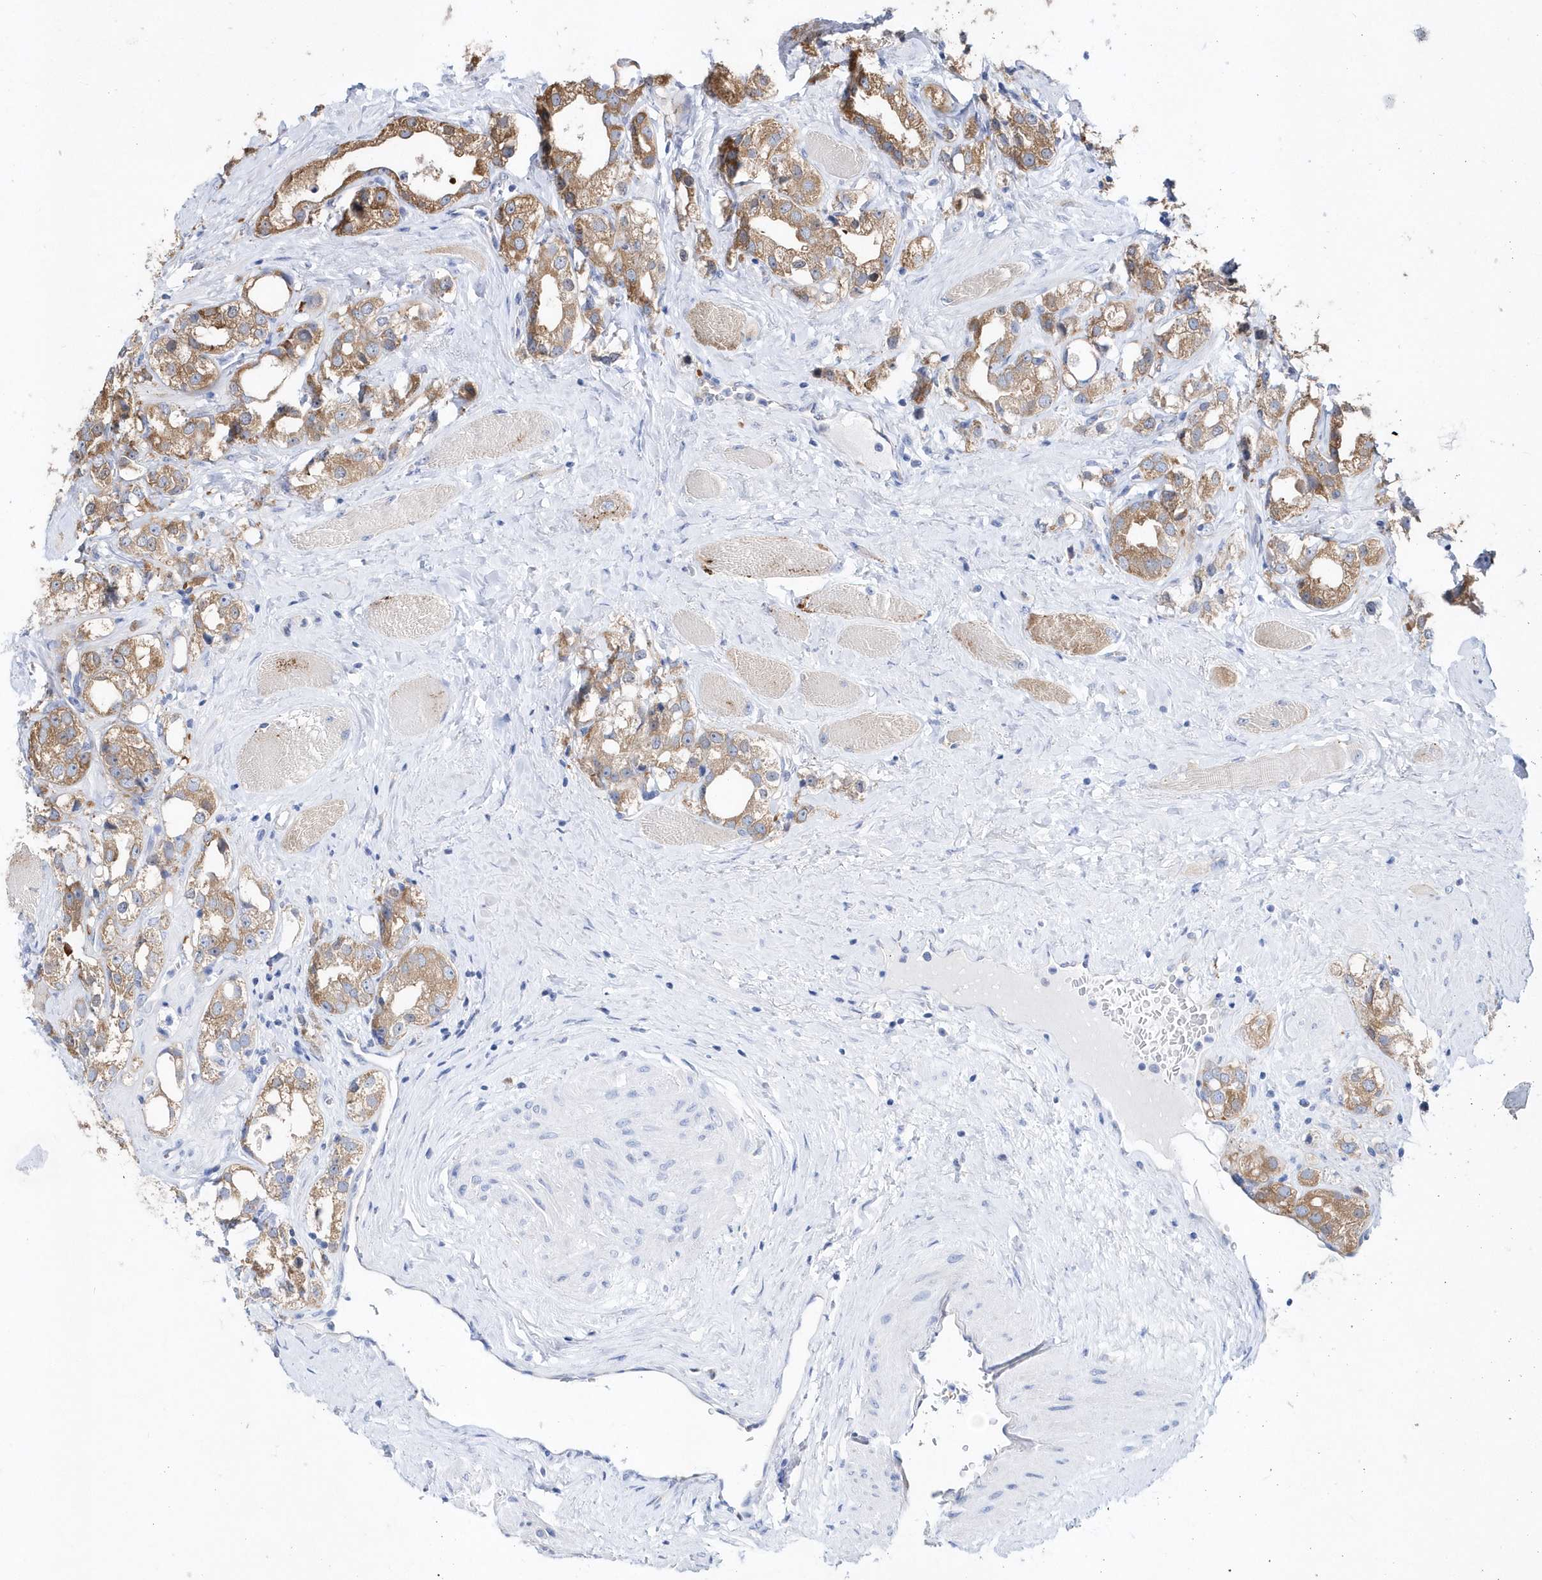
{"staining": {"intensity": "moderate", "quantity": ">75%", "location": "cytoplasmic/membranous"}, "tissue": "prostate cancer", "cell_type": "Tumor cells", "image_type": "cancer", "snomed": [{"axis": "morphology", "description": "Adenocarcinoma, NOS"}, {"axis": "topography", "description": "Prostate"}], "caption": "A high-resolution image shows immunohistochemistry (IHC) staining of prostate cancer, which exhibits moderate cytoplasmic/membranous expression in approximately >75% of tumor cells.", "gene": "JKAMP", "patient": {"sex": "male", "age": 79}}